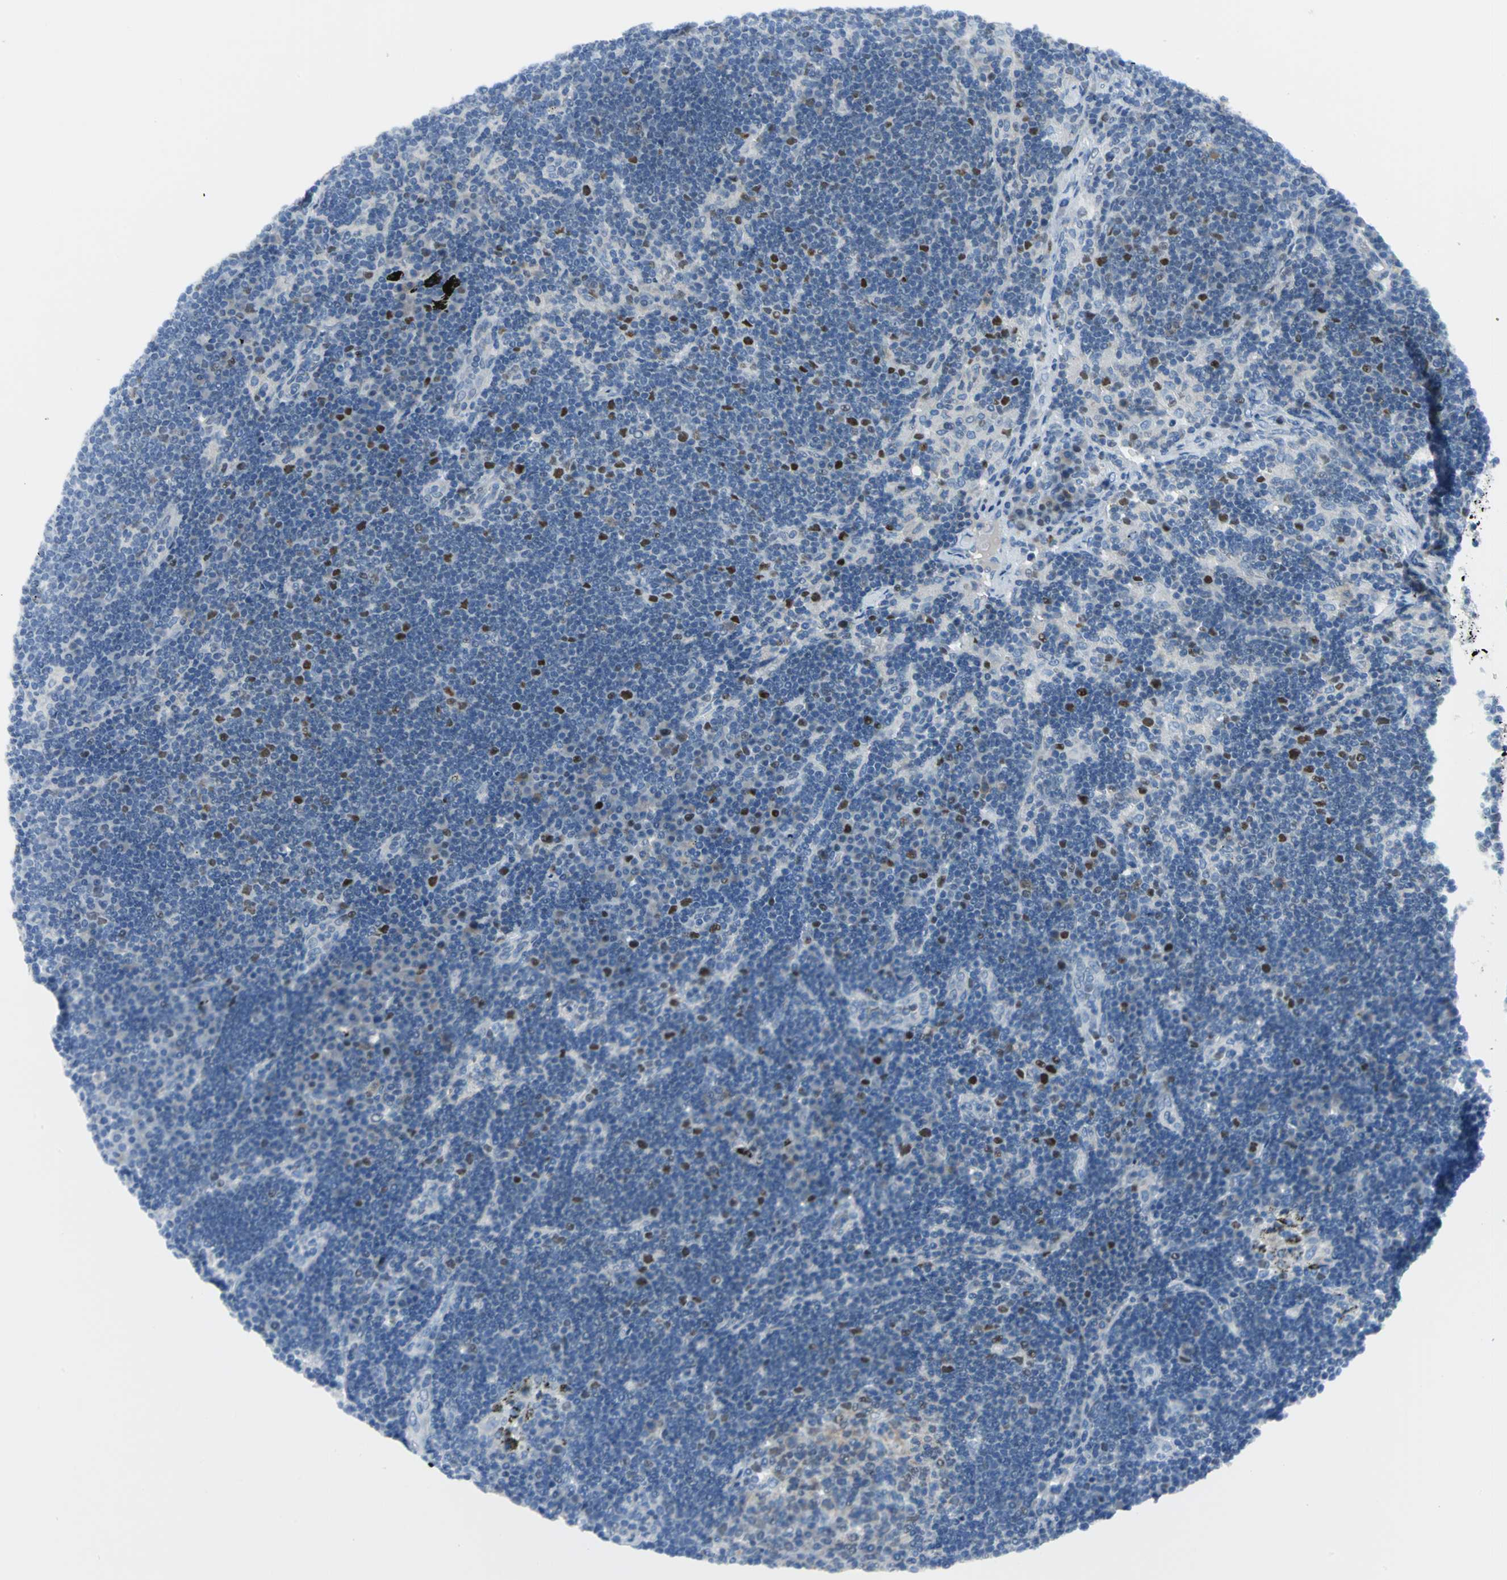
{"staining": {"intensity": "strong", "quantity": ">75%", "location": "nuclear"}, "tissue": "lymph node", "cell_type": "Germinal center cells", "image_type": "normal", "snomed": [{"axis": "morphology", "description": "Normal tissue, NOS"}, {"axis": "morphology", "description": "Squamous cell carcinoma, metastatic, NOS"}, {"axis": "topography", "description": "Lymph node"}], "caption": "Protein expression analysis of unremarkable lymph node displays strong nuclear staining in about >75% of germinal center cells. (DAB (3,3'-diaminobenzidine) = brown stain, brightfield microscopy at high magnification).", "gene": "MCM3", "patient": {"sex": "female", "age": 53}}